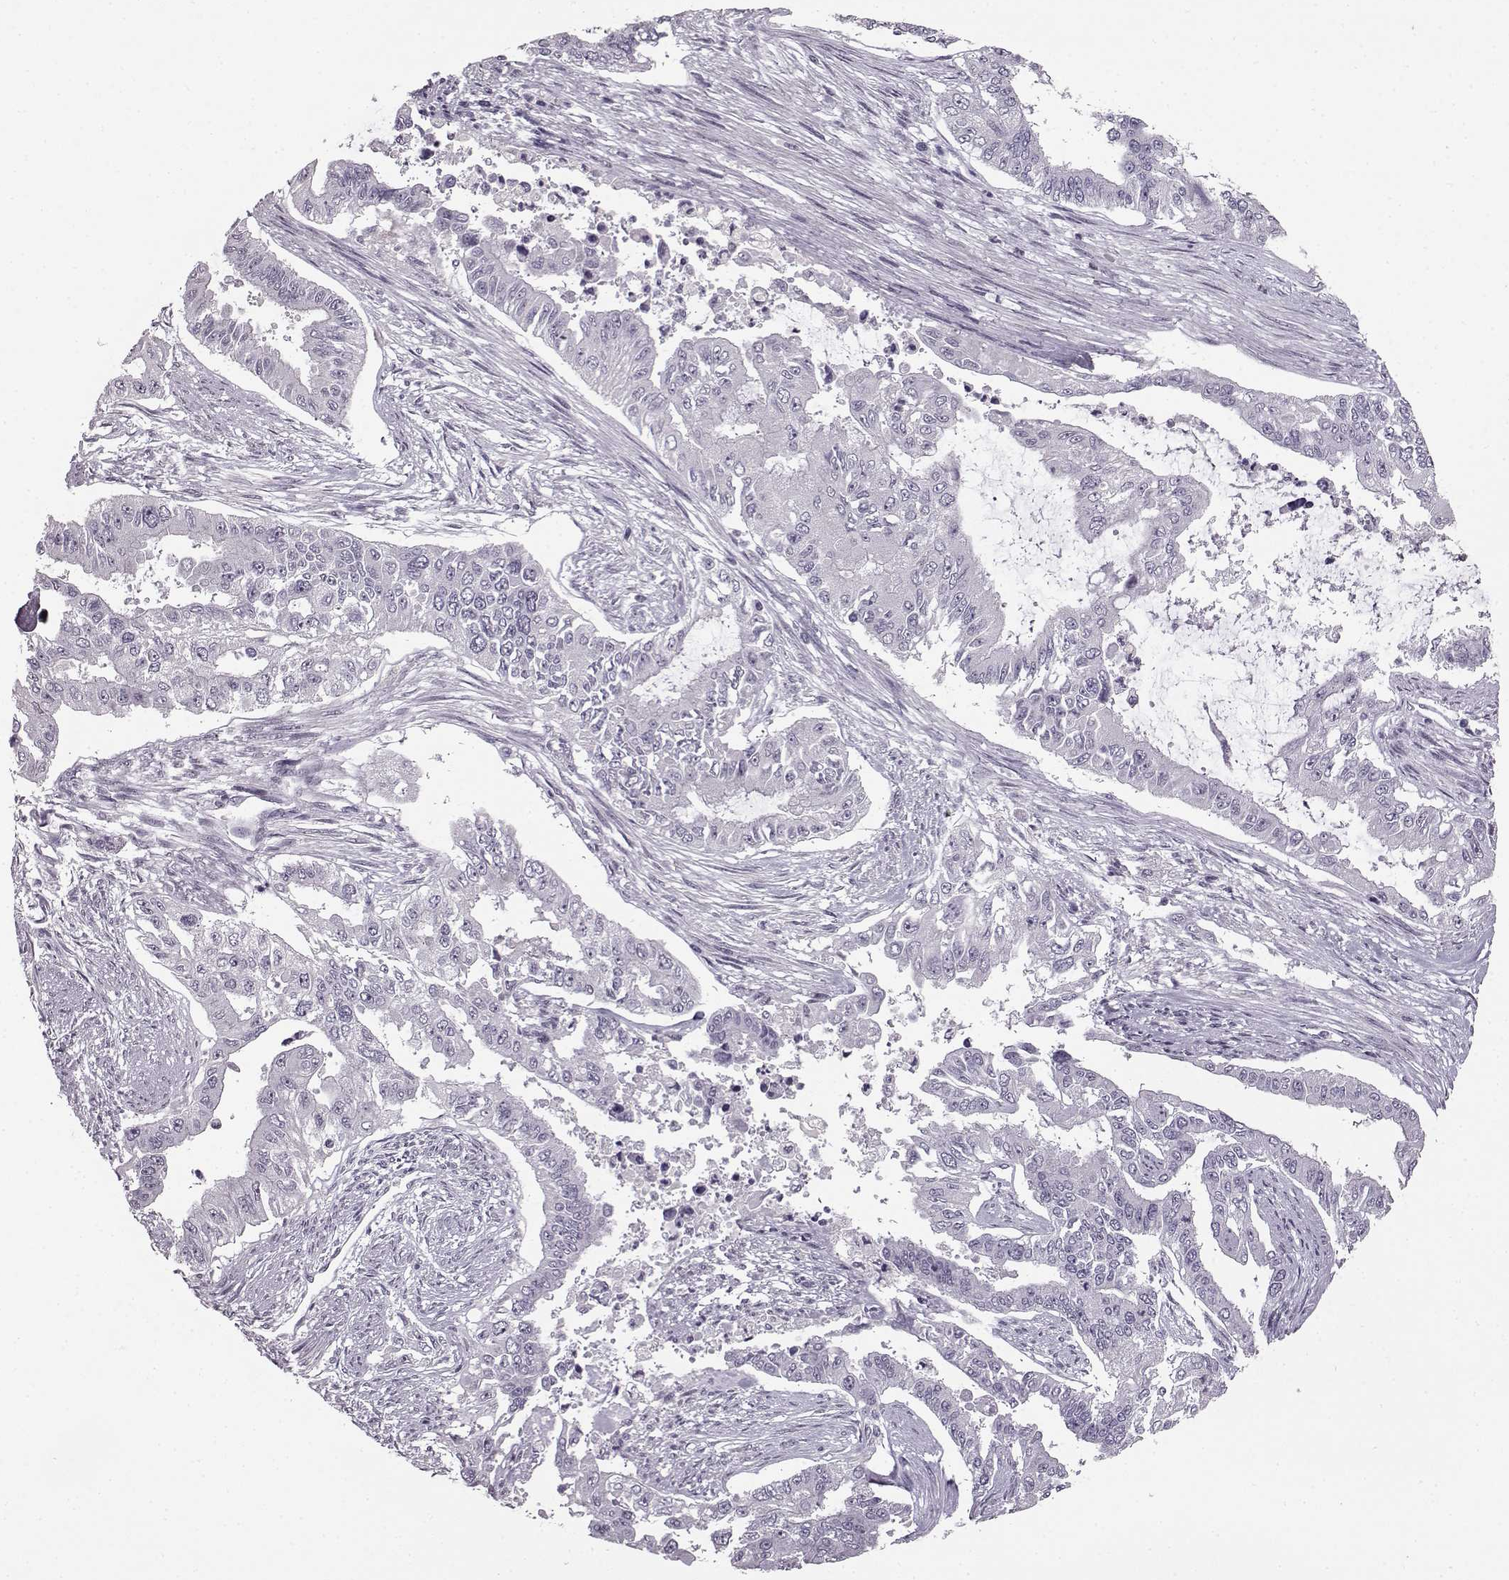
{"staining": {"intensity": "negative", "quantity": "none", "location": "none"}, "tissue": "endometrial cancer", "cell_type": "Tumor cells", "image_type": "cancer", "snomed": [{"axis": "morphology", "description": "Adenocarcinoma, NOS"}, {"axis": "topography", "description": "Uterus"}], "caption": "High power microscopy micrograph of an immunohistochemistry (IHC) image of endometrial cancer, revealing no significant positivity in tumor cells.", "gene": "FSHB", "patient": {"sex": "female", "age": 59}}